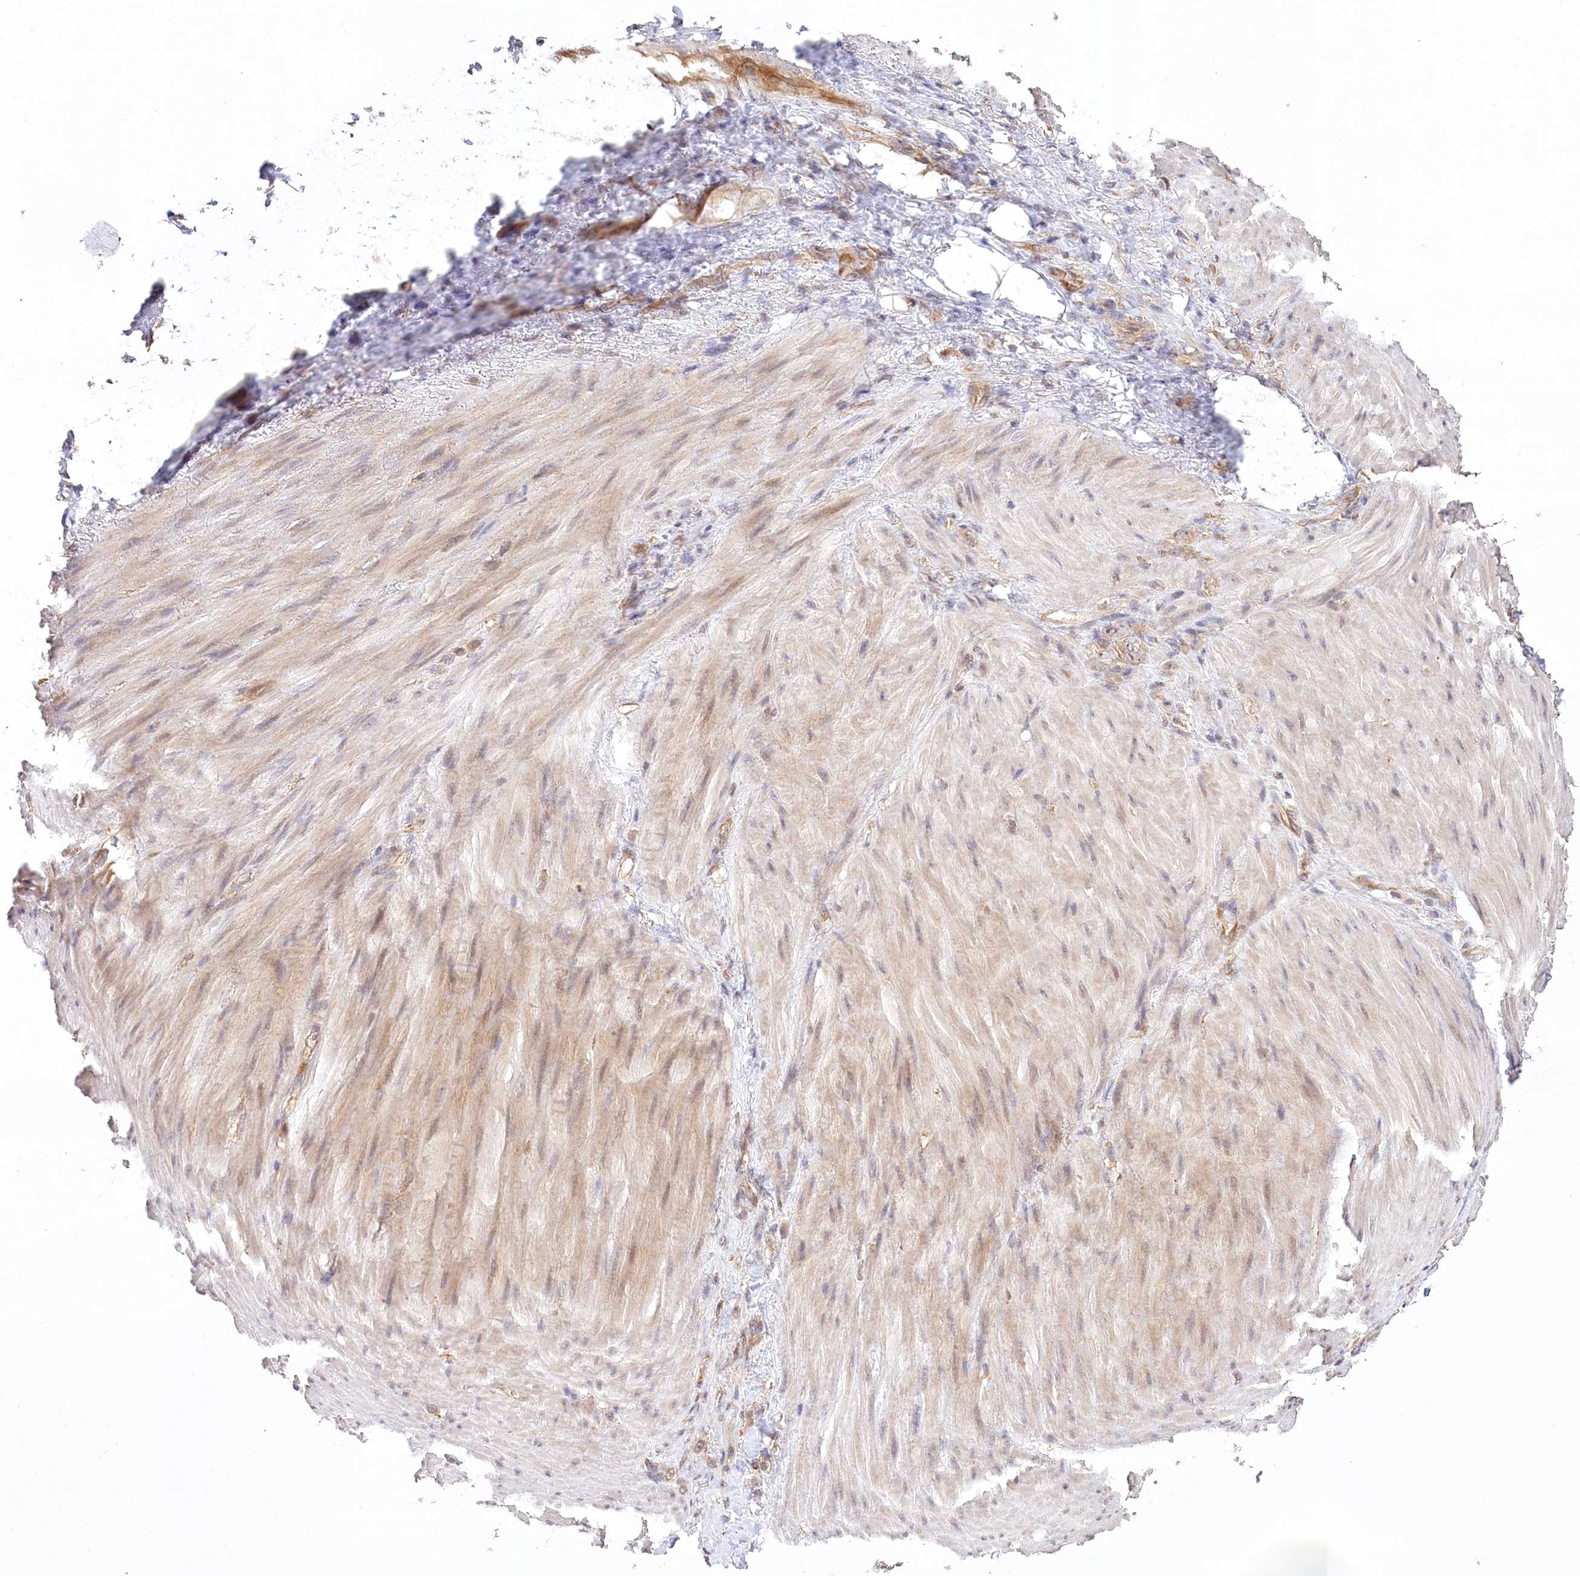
{"staining": {"intensity": "weak", "quantity": ">75%", "location": "cytoplasmic/membranous"}, "tissue": "stomach cancer", "cell_type": "Tumor cells", "image_type": "cancer", "snomed": [{"axis": "morphology", "description": "Normal tissue, NOS"}, {"axis": "morphology", "description": "Adenocarcinoma, NOS"}, {"axis": "topography", "description": "Stomach"}], "caption": "Protein staining demonstrates weak cytoplasmic/membranous expression in about >75% of tumor cells in adenocarcinoma (stomach). (Stains: DAB in brown, nuclei in blue, Microscopy: brightfield microscopy at high magnification).", "gene": "DMXL1", "patient": {"sex": "male", "age": 82}}